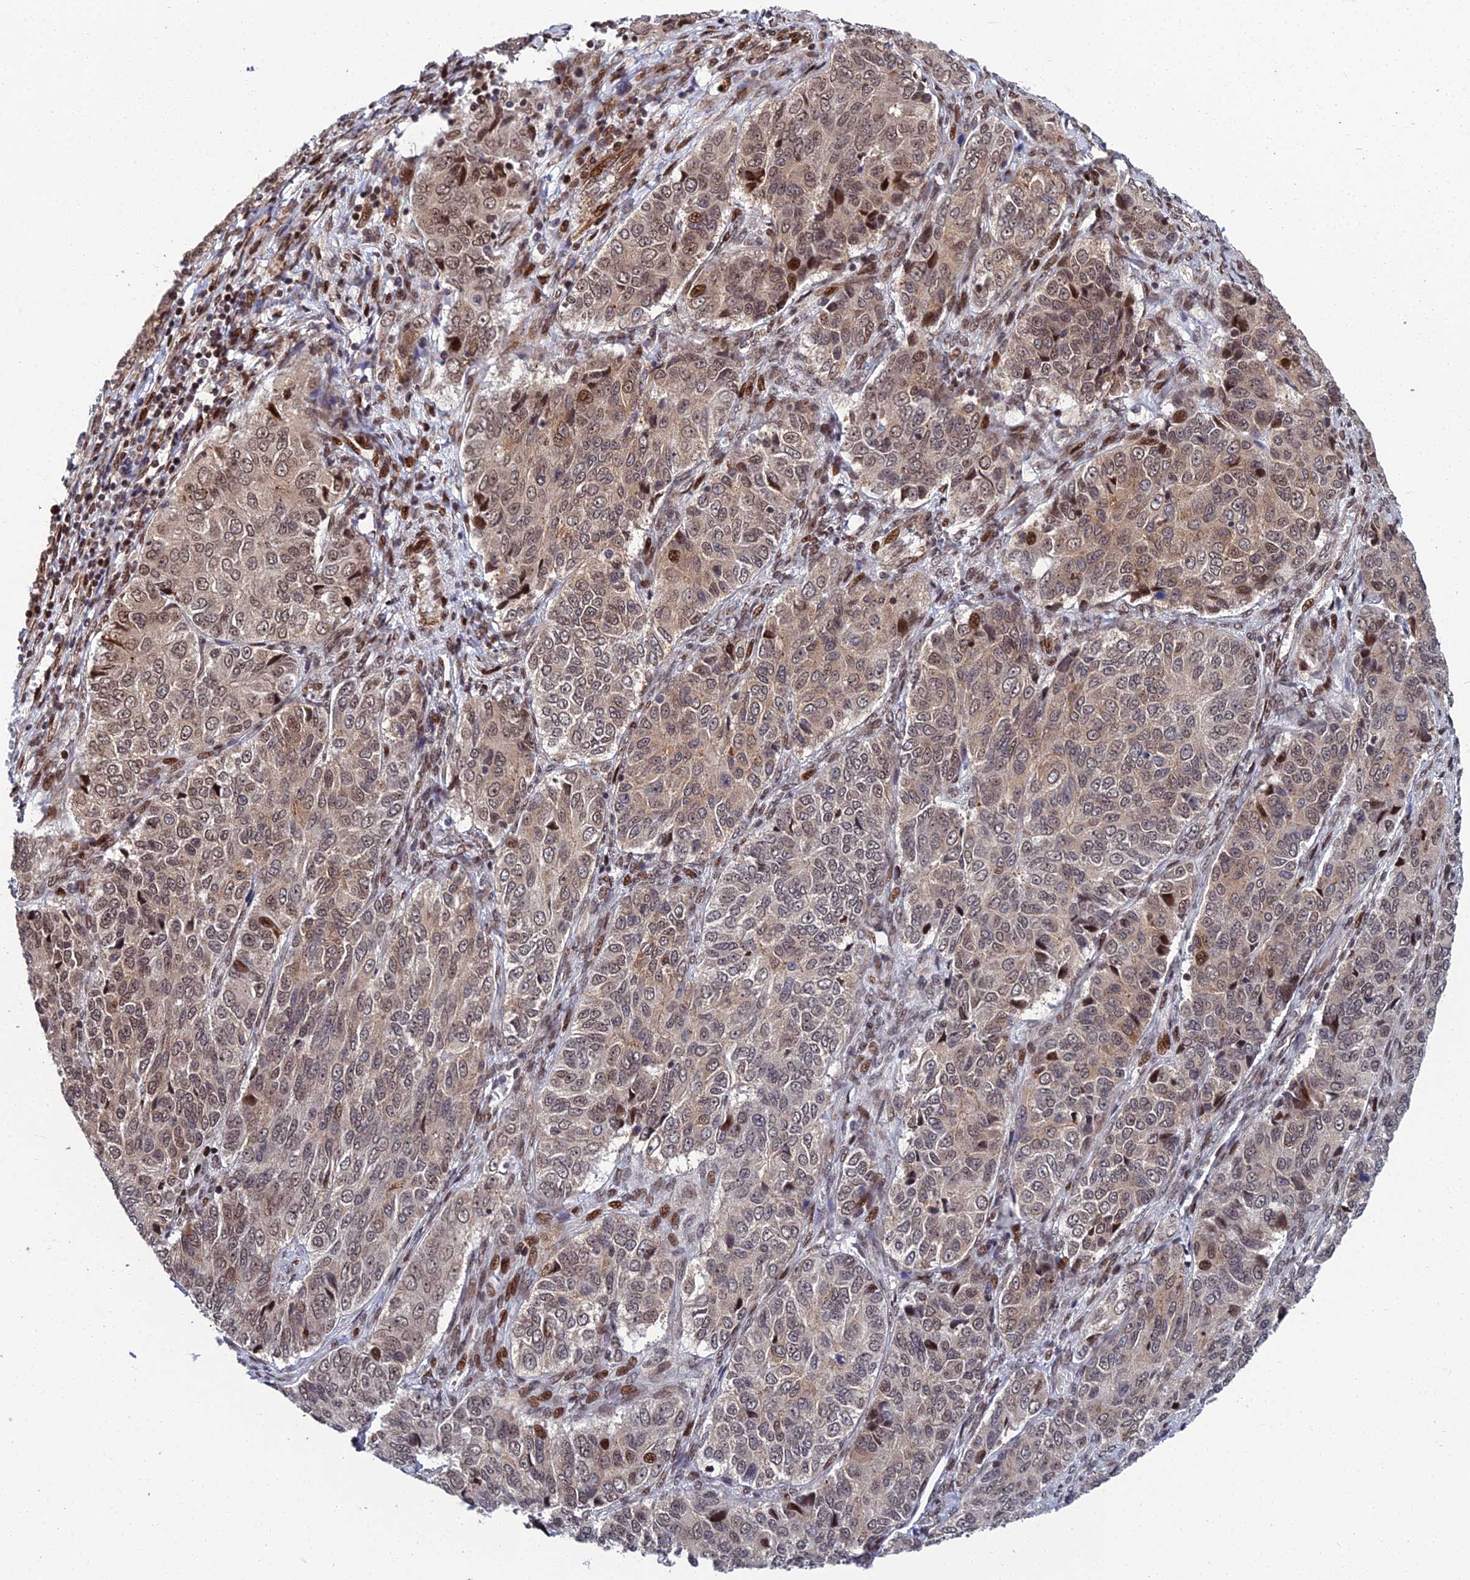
{"staining": {"intensity": "weak", "quantity": ">75%", "location": "cytoplasmic/membranous,nuclear"}, "tissue": "ovarian cancer", "cell_type": "Tumor cells", "image_type": "cancer", "snomed": [{"axis": "morphology", "description": "Carcinoma, endometroid"}, {"axis": "topography", "description": "Ovary"}], "caption": "Human endometroid carcinoma (ovarian) stained for a protein (brown) shows weak cytoplasmic/membranous and nuclear positive positivity in about >75% of tumor cells.", "gene": "ZNF668", "patient": {"sex": "female", "age": 51}}